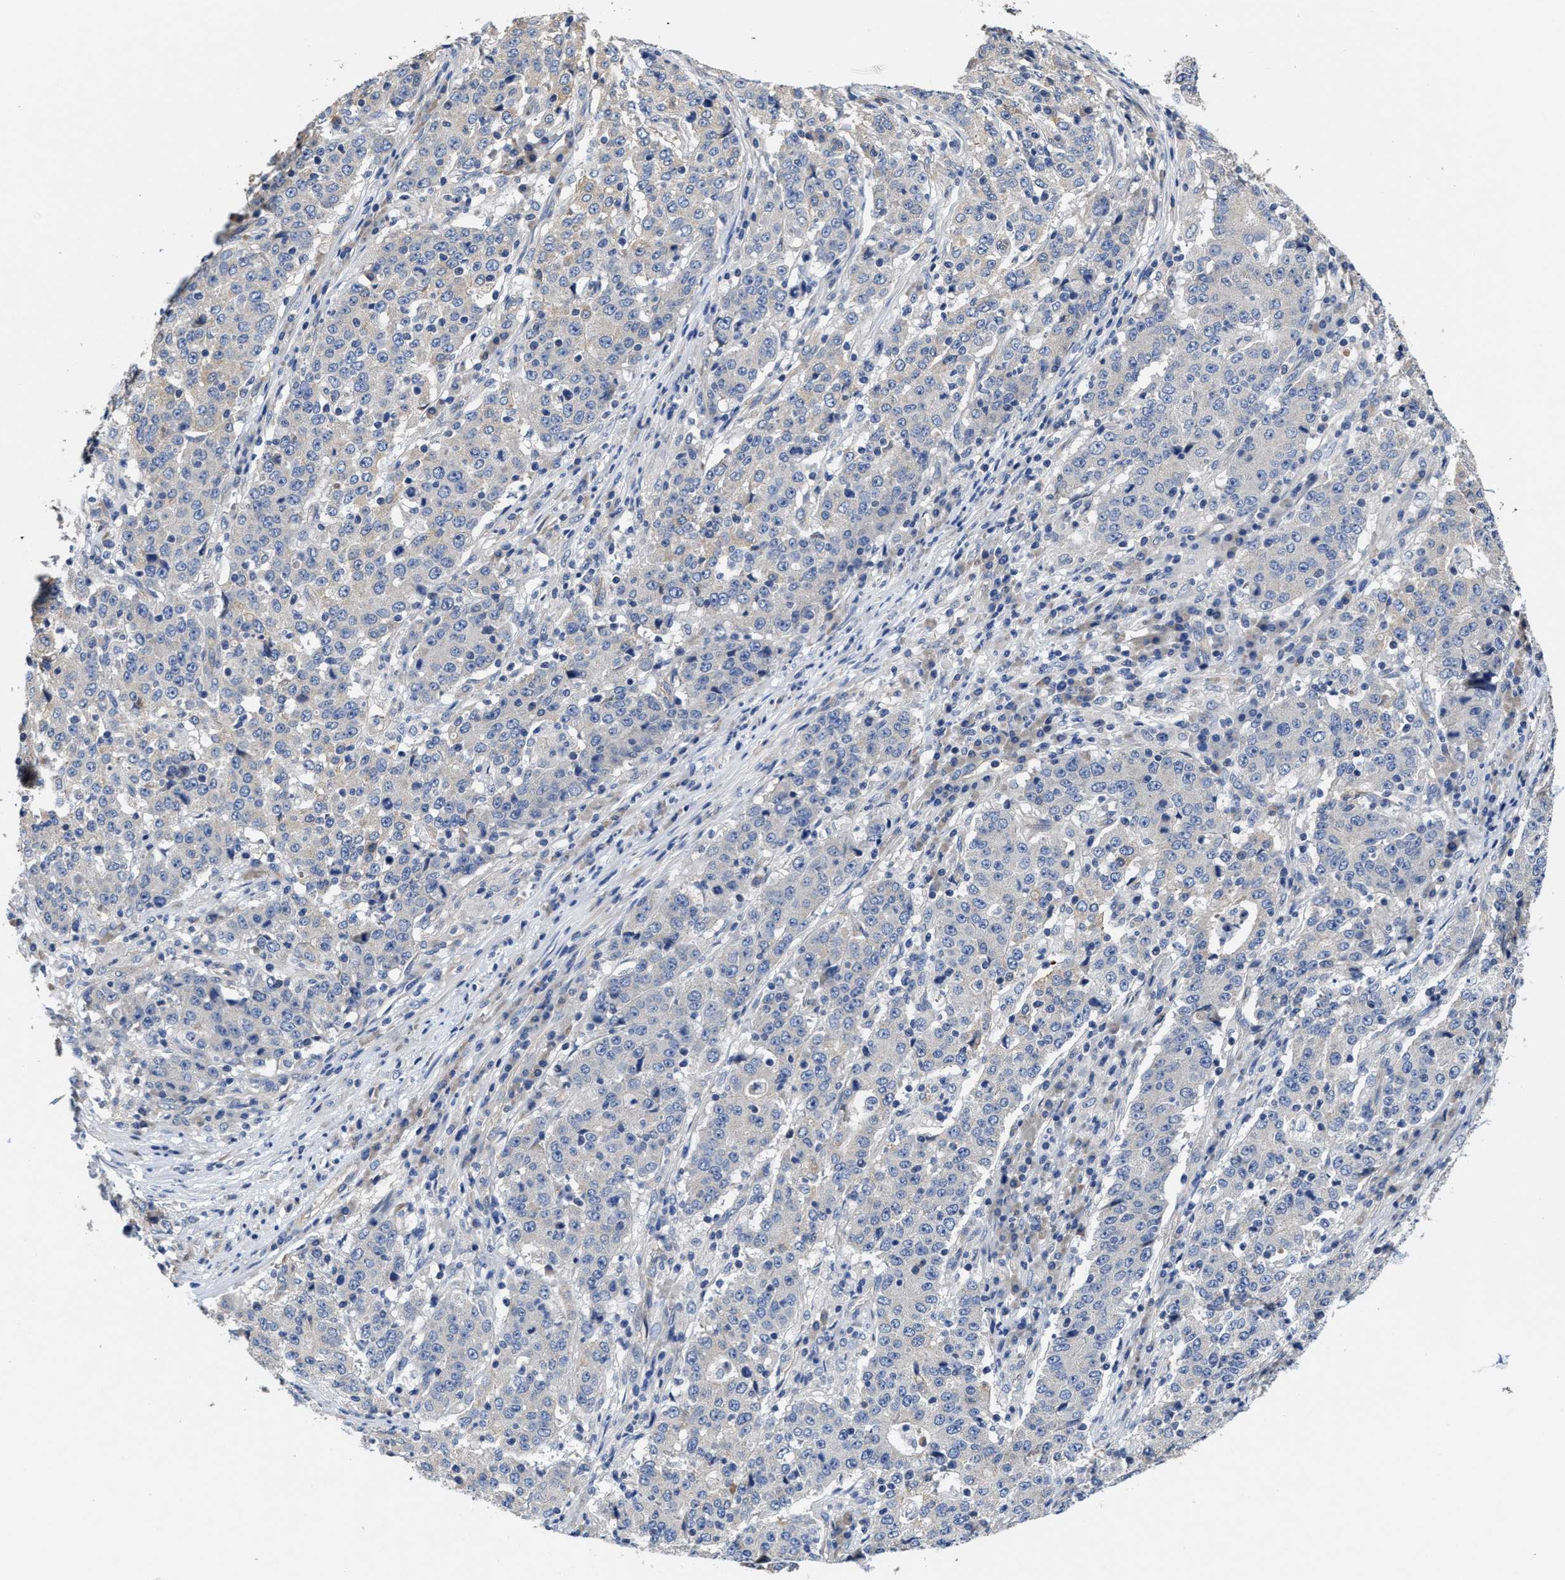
{"staining": {"intensity": "weak", "quantity": "<25%", "location": "cytoplasmic/membranous"}, "tissue": "stomach cancer", "cell_type": "Tumor cells", "image_type": "cancer", "snomed": [{"axis": "morphology", "description": "Adenocarcinoma, NOS"}, {"axis": "topography", "description": "Stomach"}], "caption": "Stomach cancer was stained to show a protein in brown. There is no significant staining in tumor cells.", "gene": "TRAF6", "patient": {"sex": "male", "age": 59}}